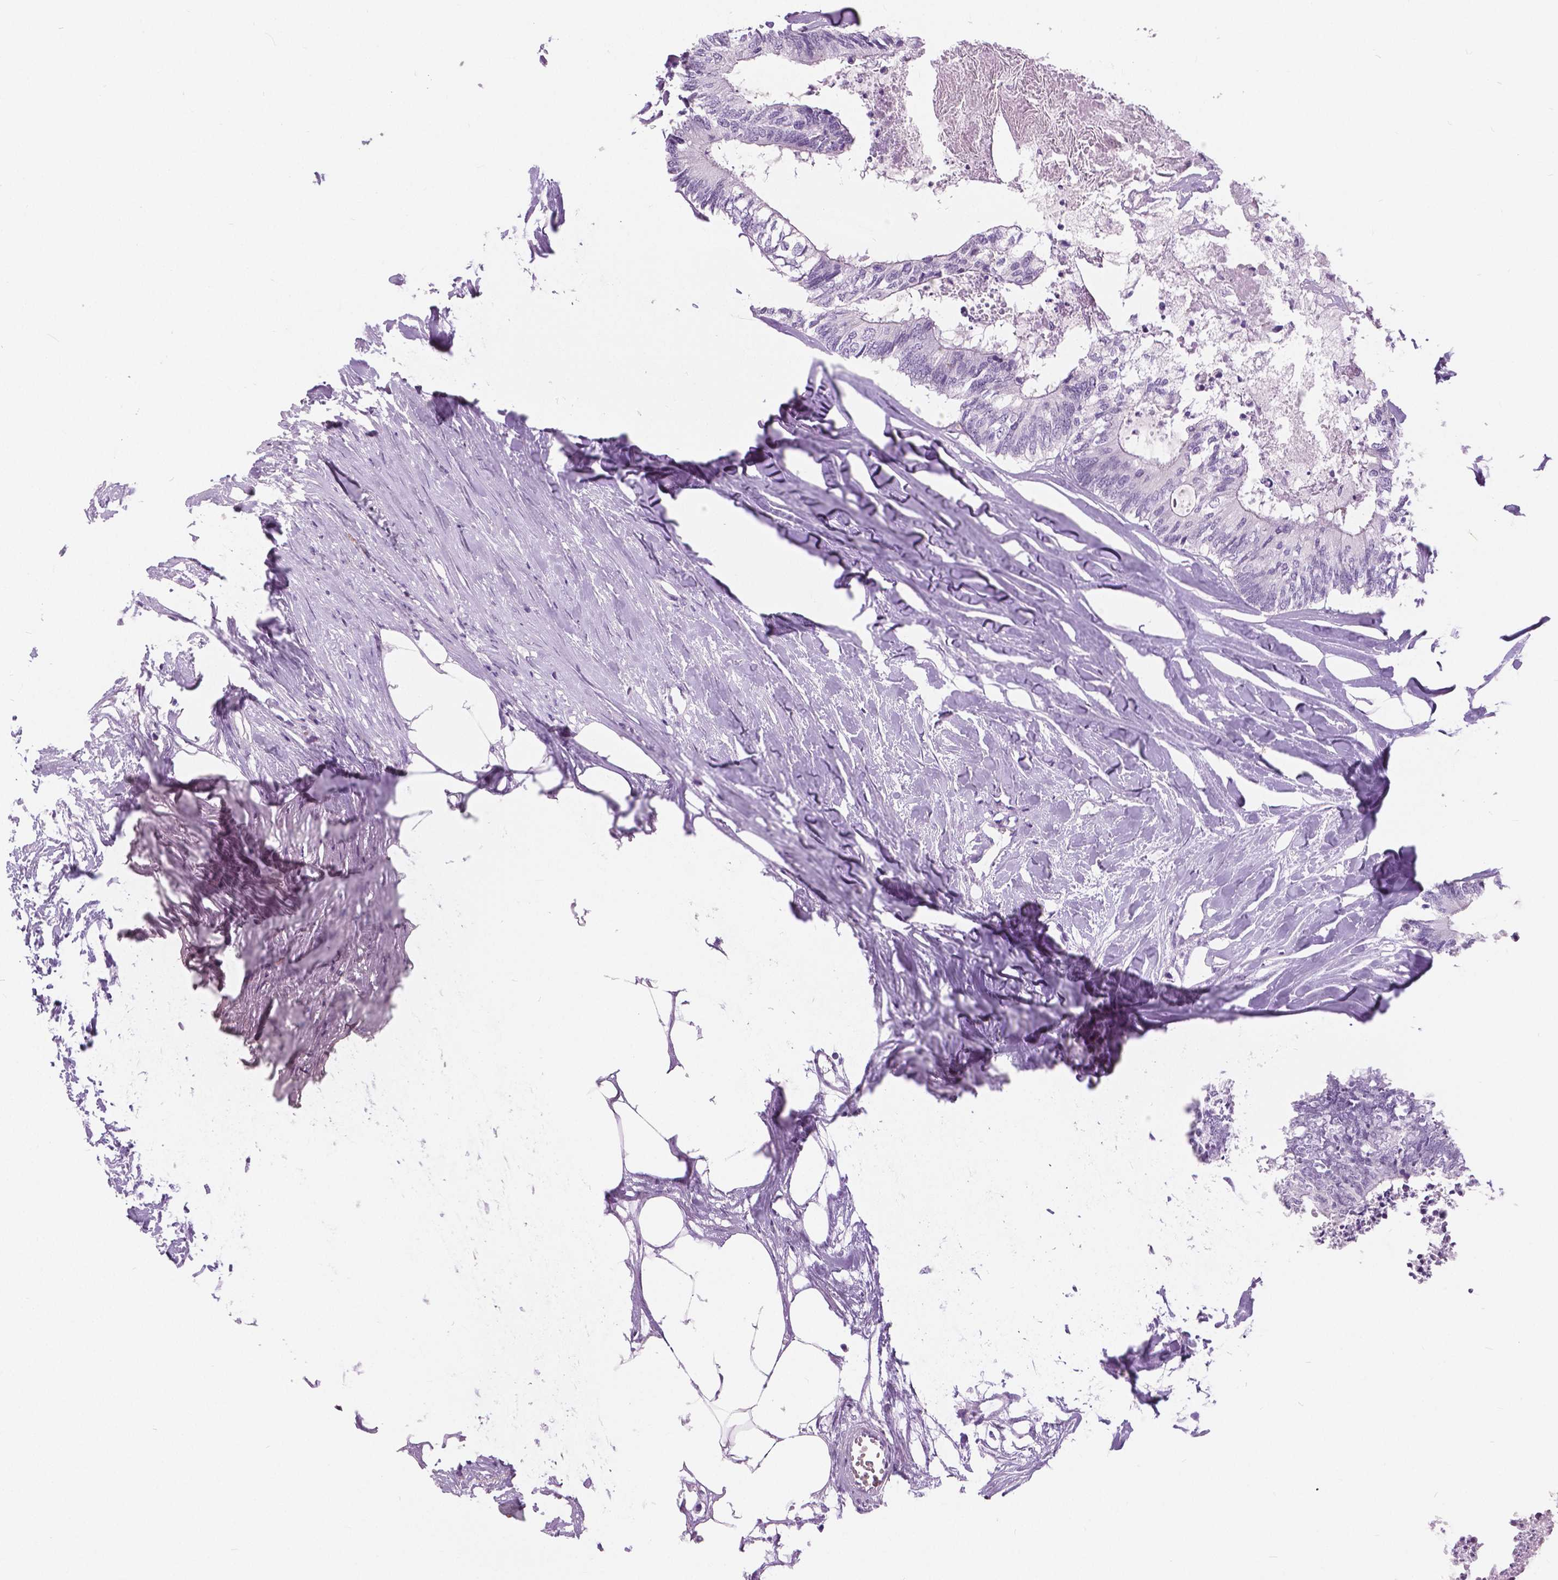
{"staining": {"intensity": "negative", "quantity": "none", "location": "none"}, "tissue": "colorectal cancer", "cell_type": "Tumor cells", "image_type": "cancer", "snomed": [{"axis": "morphology", "description": "Adenocarcinoma, NOS"}, {"axis": "topography", "description": "Colon"}, {"axis": "topography", "description": "Rectum"}], "caption": "The histopathology image exhibits no staining of tumor cells in colorectal adenocarcinoma. (DAB immunohistochemistry visualized using brightfield microscopy, high magnification).", "gene": "MYOM1", "patient": {"sex": "male", "age": 57}}